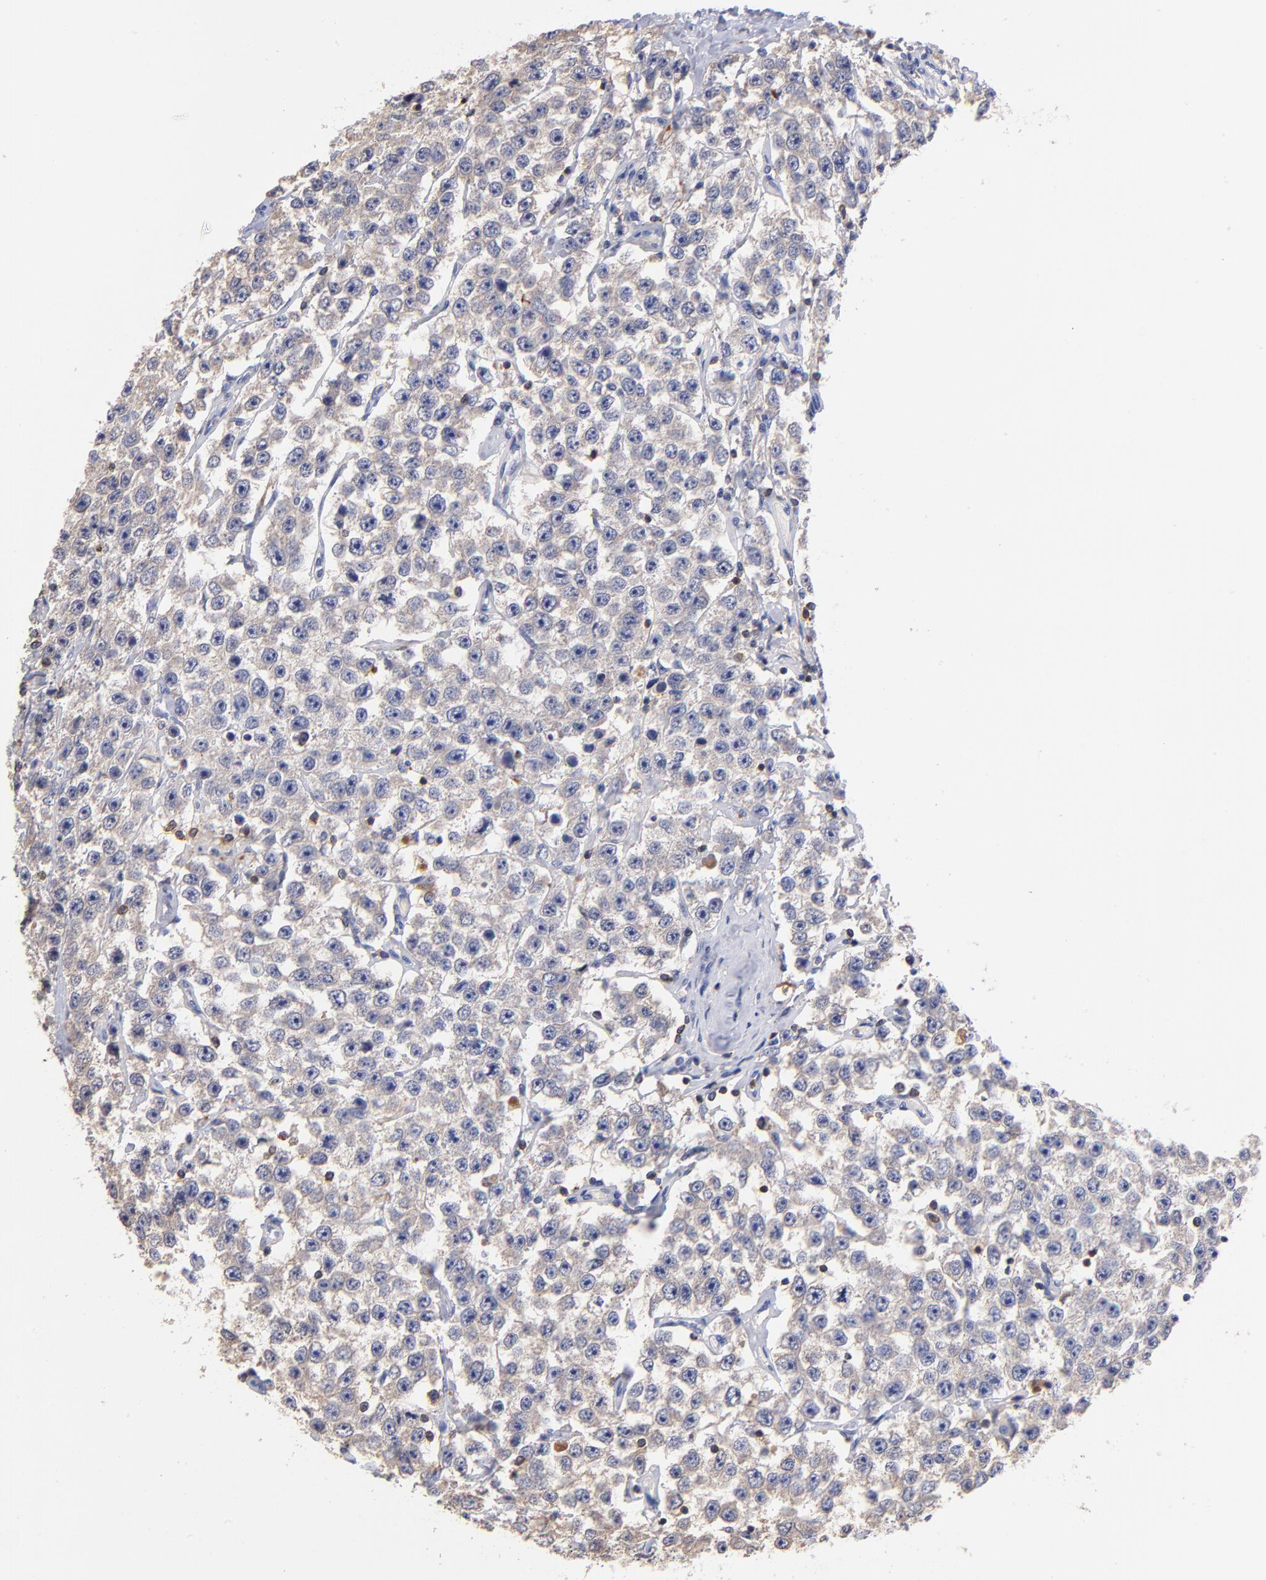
{"staining": {"intensity": "negative", "quantity": "none", "location": "none"}, "tissue": "testis cancer", "cell_type": "Tumor cells", "image_type": "cancer", "snomed": [{"axis": "morphology", "description": "Seminoma, NOS"}, {"axis": "topography", "description": "Testis"}], "caption": "Testis cancer stained for a protein using immunohistochemistry exhibits no staining tumor cells.", "gene": "KREMEN2", "patient": {"sex": "male", "age": 52}}